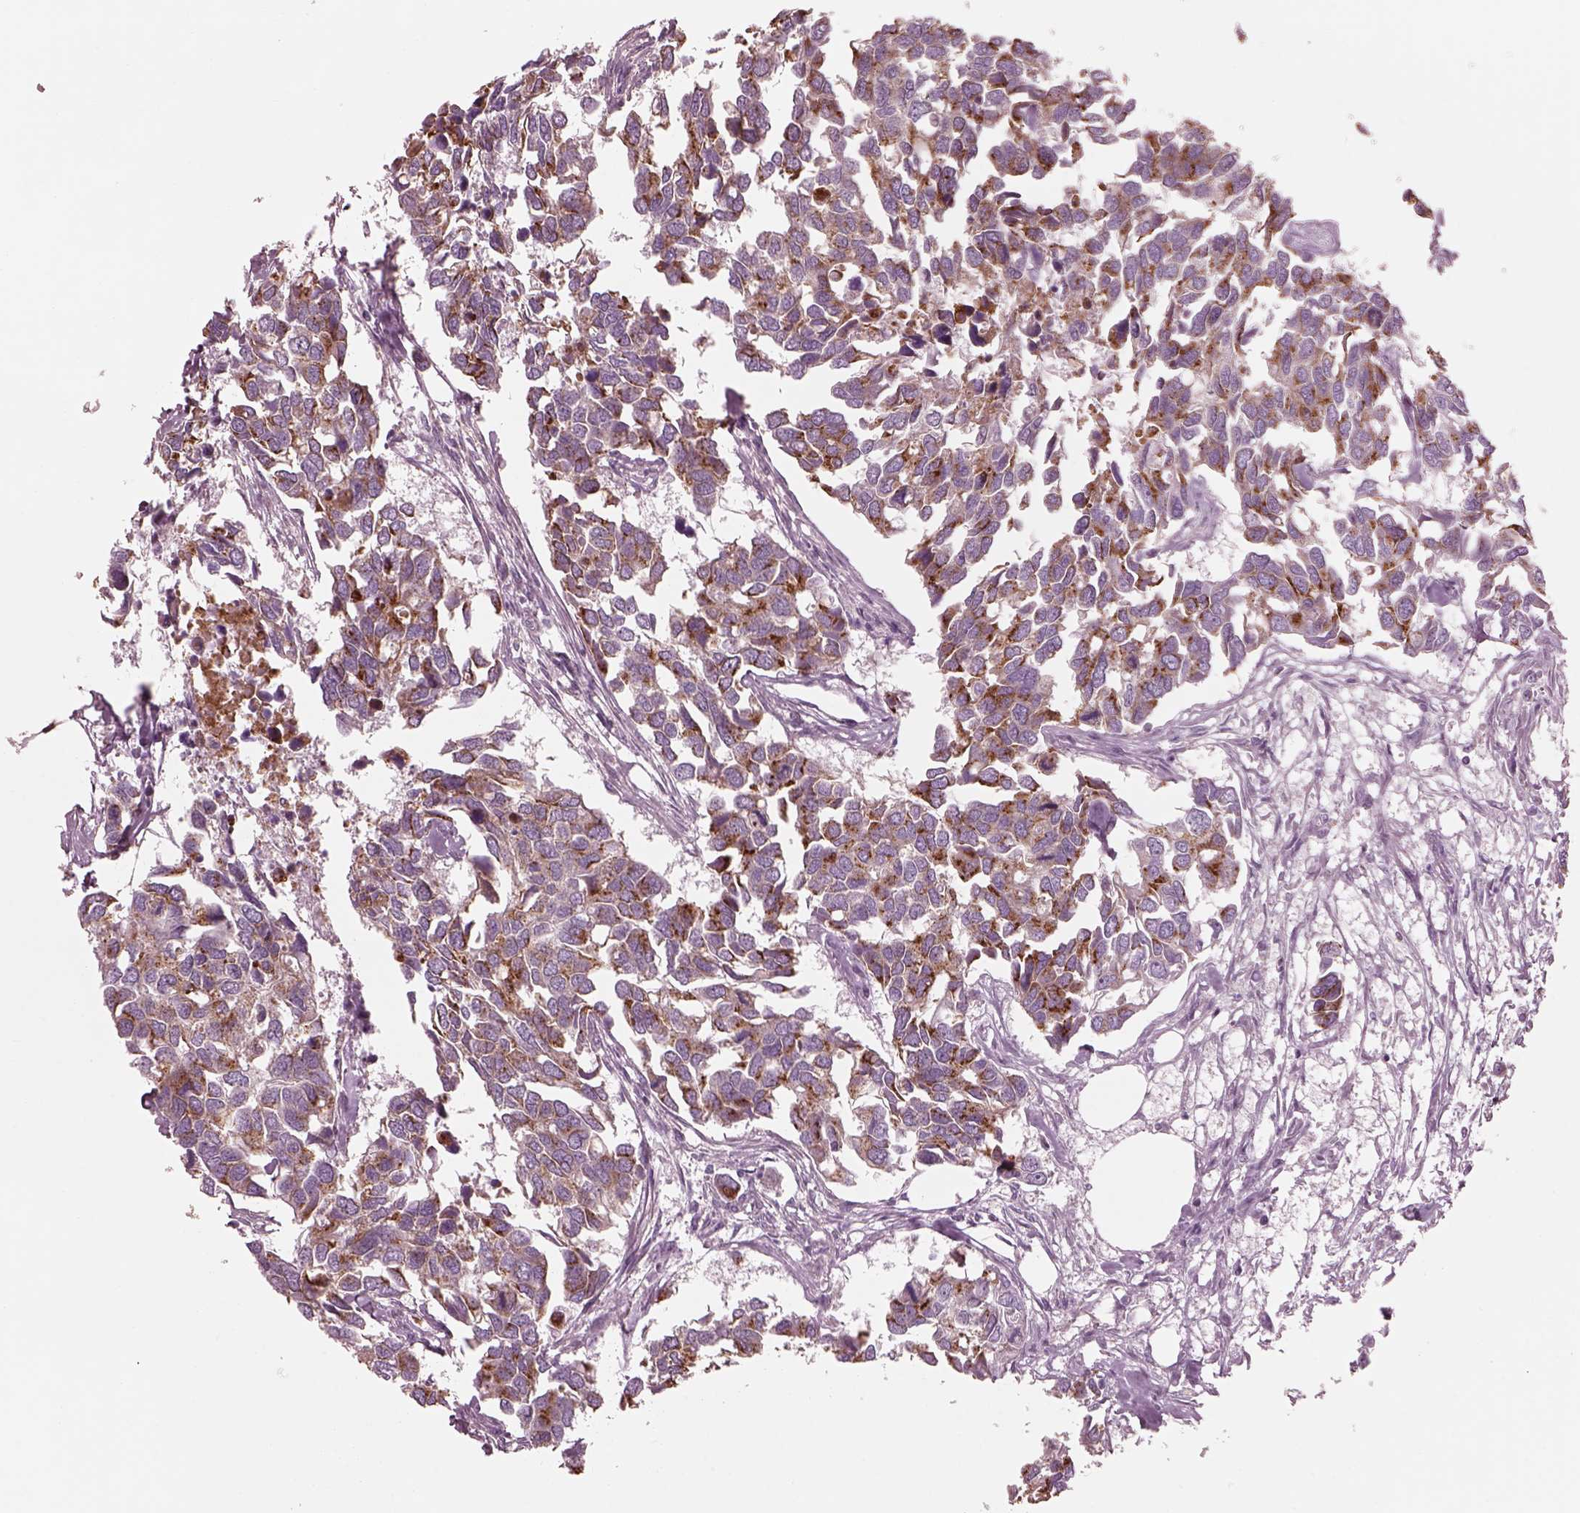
{"staining": {"intensity": "moderate", "quantity": "25%-75%", "location": "cytoplasmic/membranous"}, "tissue": "breast cancer", "cell_type": "Tumor cells", "image_type": "cancer", "snomed": [{"axis": "morphology", "description": "Duct carcinoma"}, {"axis": "topography", "description": "Breast"}], "caption": "The histopathology image displays a brown stain indicating the presence of a protein in the cytoplasmic/membranous of tumor cells in breast cancer.", "gene": "ELAPOR1", "patient": {"sex": "female", "age": 83}}